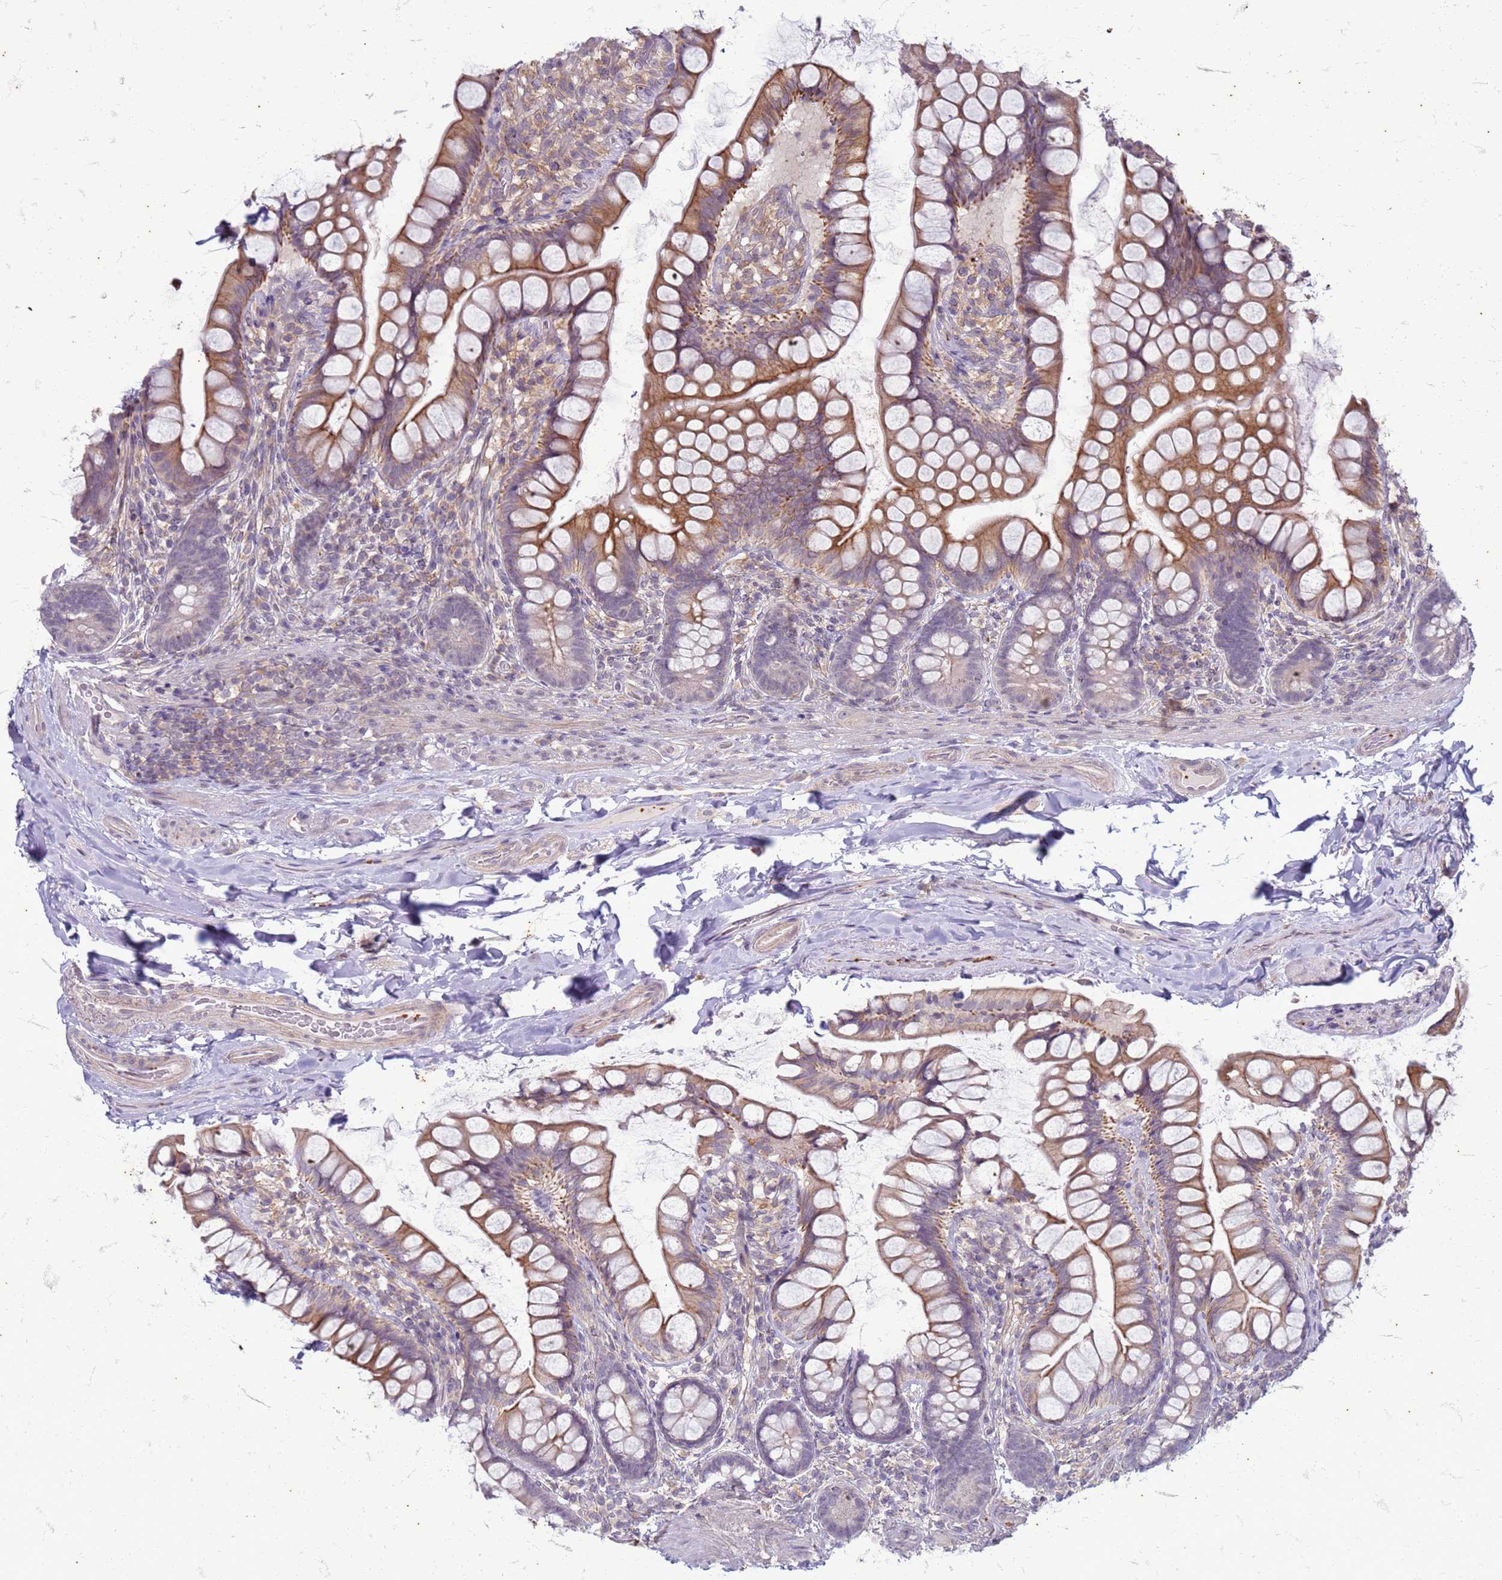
{"staining": {"intensity": "moderate", "quantity": "25%-75%", "location": "cytoplasmic/membranous"}, "tissue": "small intestine", "cell_type": "Glandular cells", "image_type": "normal", "snomed": [{"axis": "morphology", "description": "Normal tissue, NOS"}, {"axis": "topography", "description": "Small intestine"}], "caption": "Brown immunohistochemical staining in normal small intestine demonstrates moderate cytoplasmic/membranous staining in about 25%-75% of glandular cells.", "gene": "SLC15A3", "patient": {"sex": "male", "age": 70}}